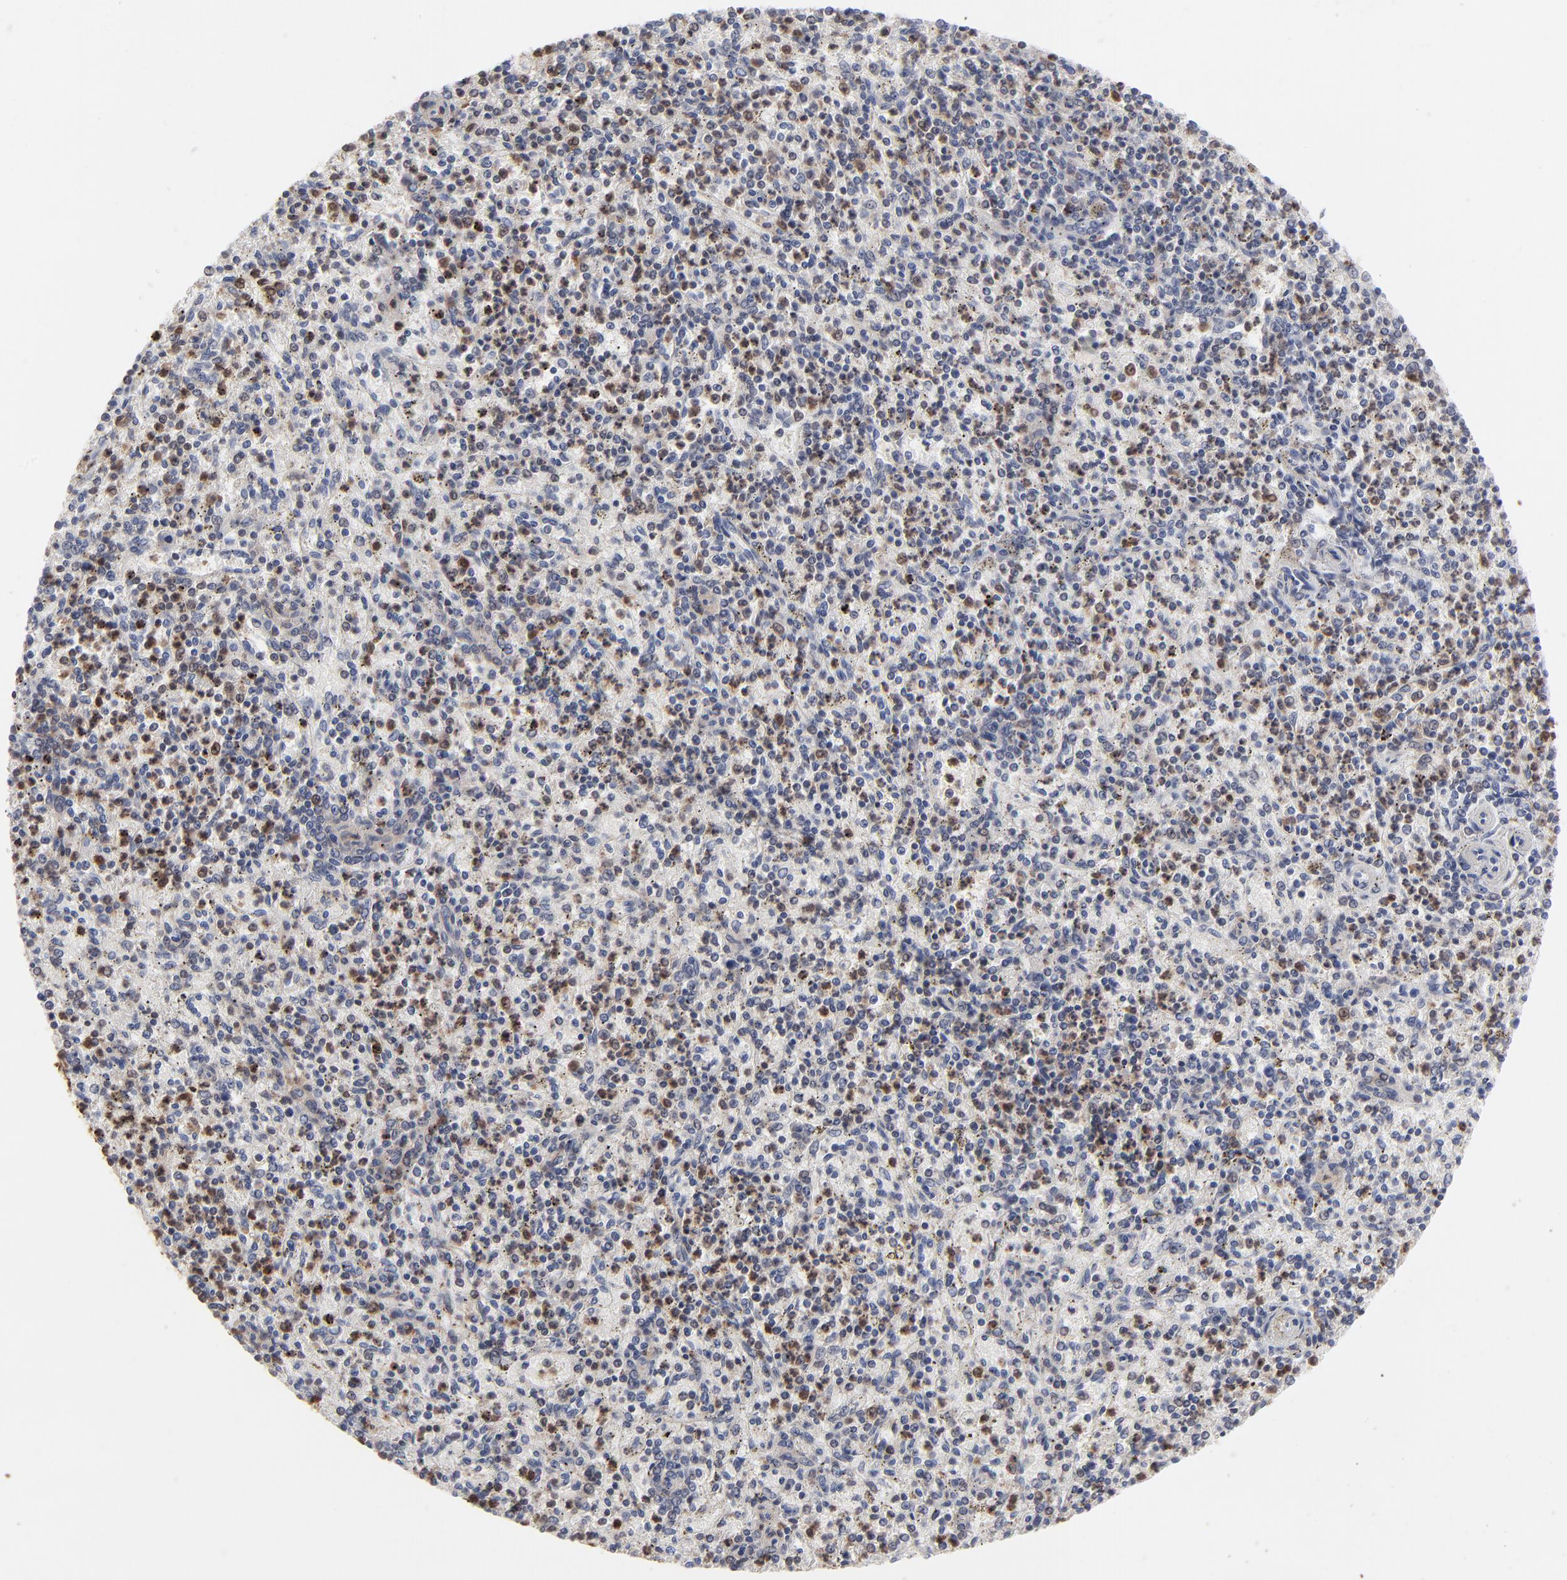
{"staining": {"intensity": "moderate", "quantity": "25%-75%", "location": "cytoplasmic/membranous,nuclear"}, "tissue": "spleen", "cell_type": "Cells in red pulp", "image_type": "normal", "snomed": [{"axis": "morphology", "description": "Normal tissue, NOS"}, {"axis": "topography", "description": "Spleen"}], "caption": "A medium amount of moderate cytoplasmic/membranous,nuclear expression is seen in about 25%-75% of cells in red pulp in normal spleen. (Brightfield microscopy of DAB IHC at high magnification).", "gene": "MAP2K1", "patient": {"sex": "male", "age": 72}}